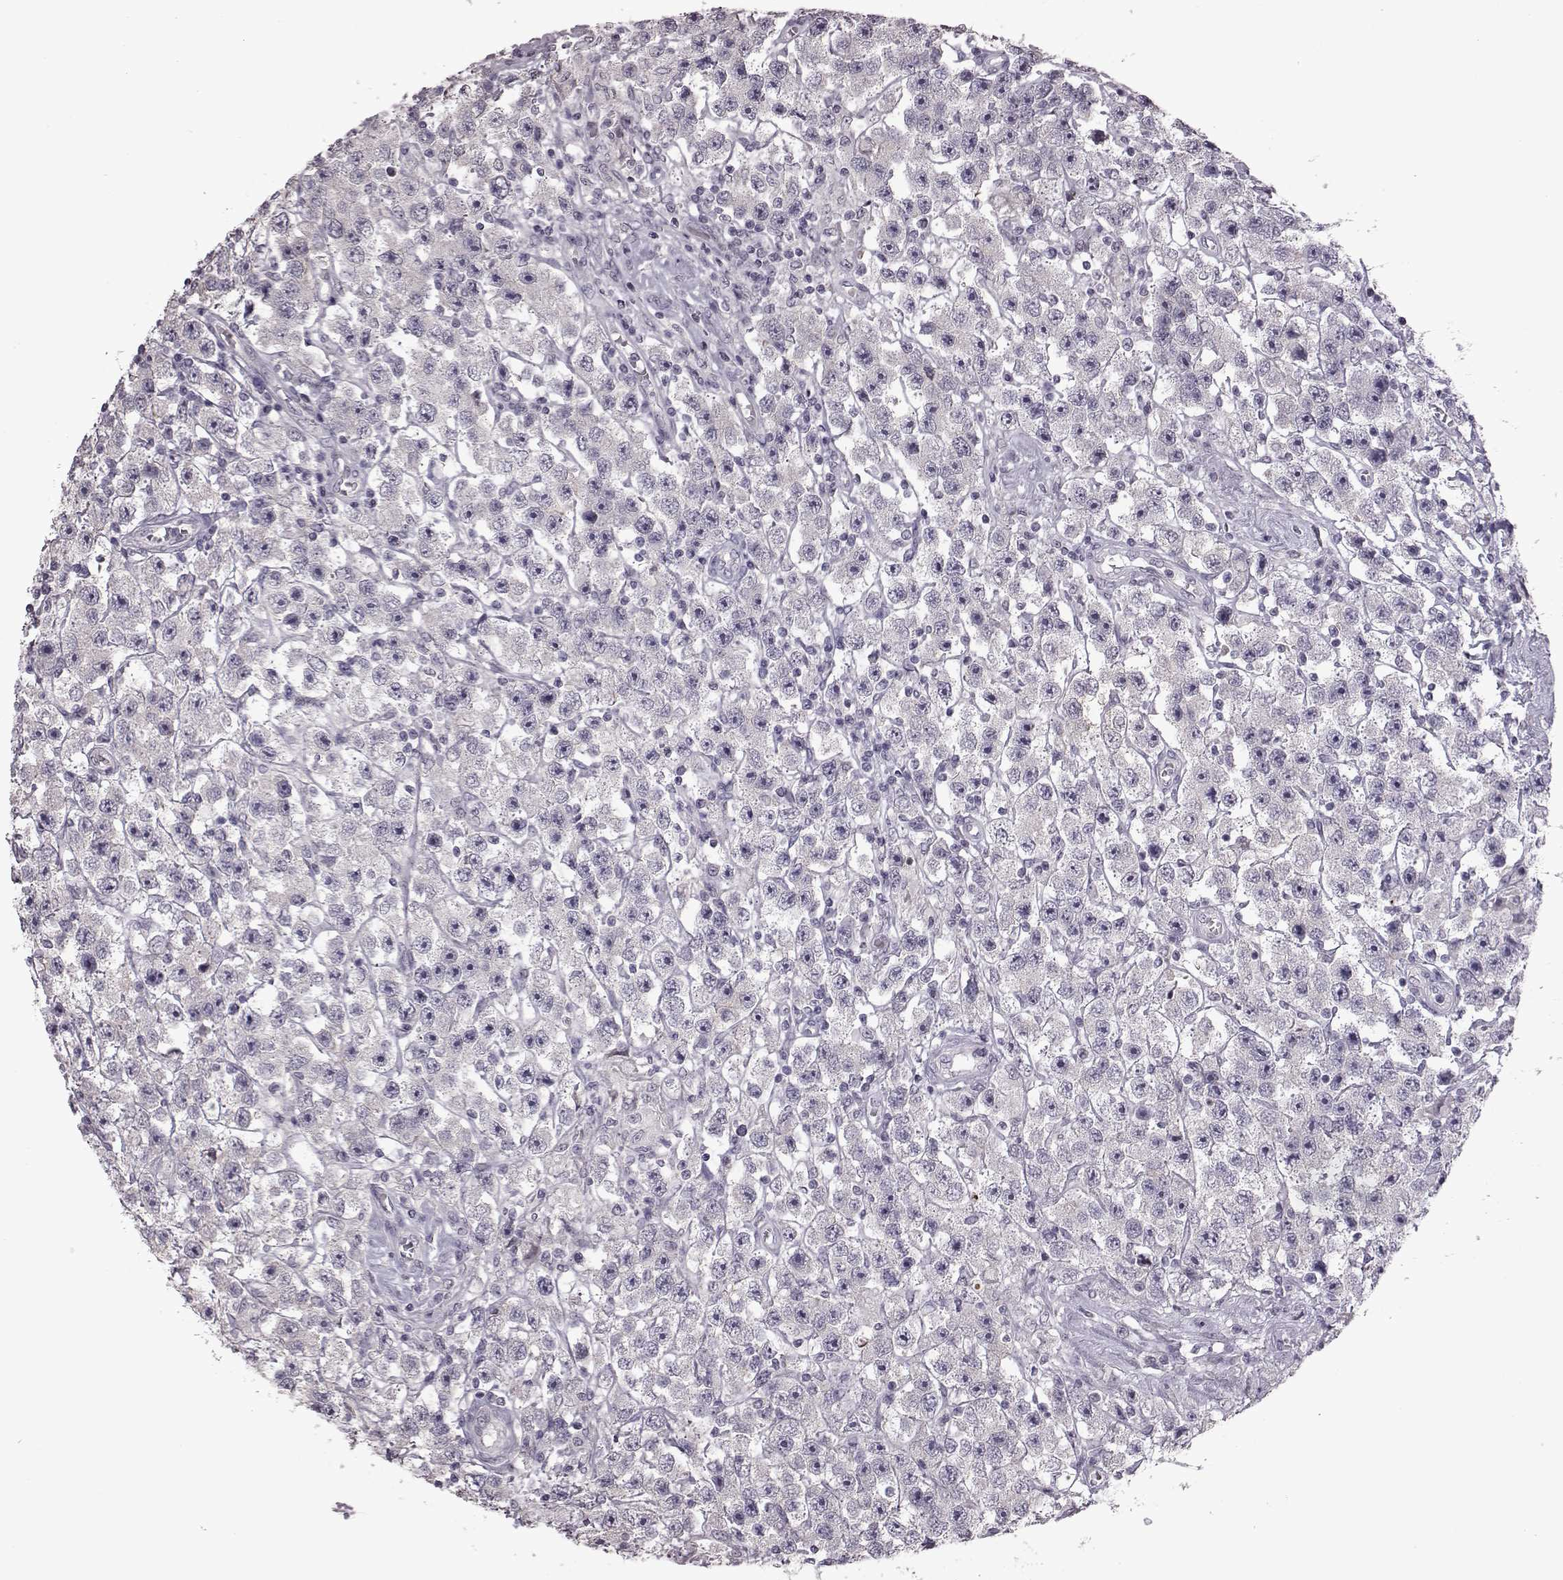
{"staining": {"intensity": "negative", "quantity": "none", "location": "none"}, "tissue": "testis cancer", "cell_type": "Tumor cells", "image_type": "cancer", "snomed": [{"axis": "morphology", "description": "Seminoma, NOS"}, {"axis": "topography", "description": "Testis"}], "caption": "A high-resolution histopathology image shows immunohistochemistry (IHC) staining of testis cancer (seminoma), which shows no significant expression in tumor cells.", "gene": "GAL", "patient": {"sex": "male", "age": 45}}